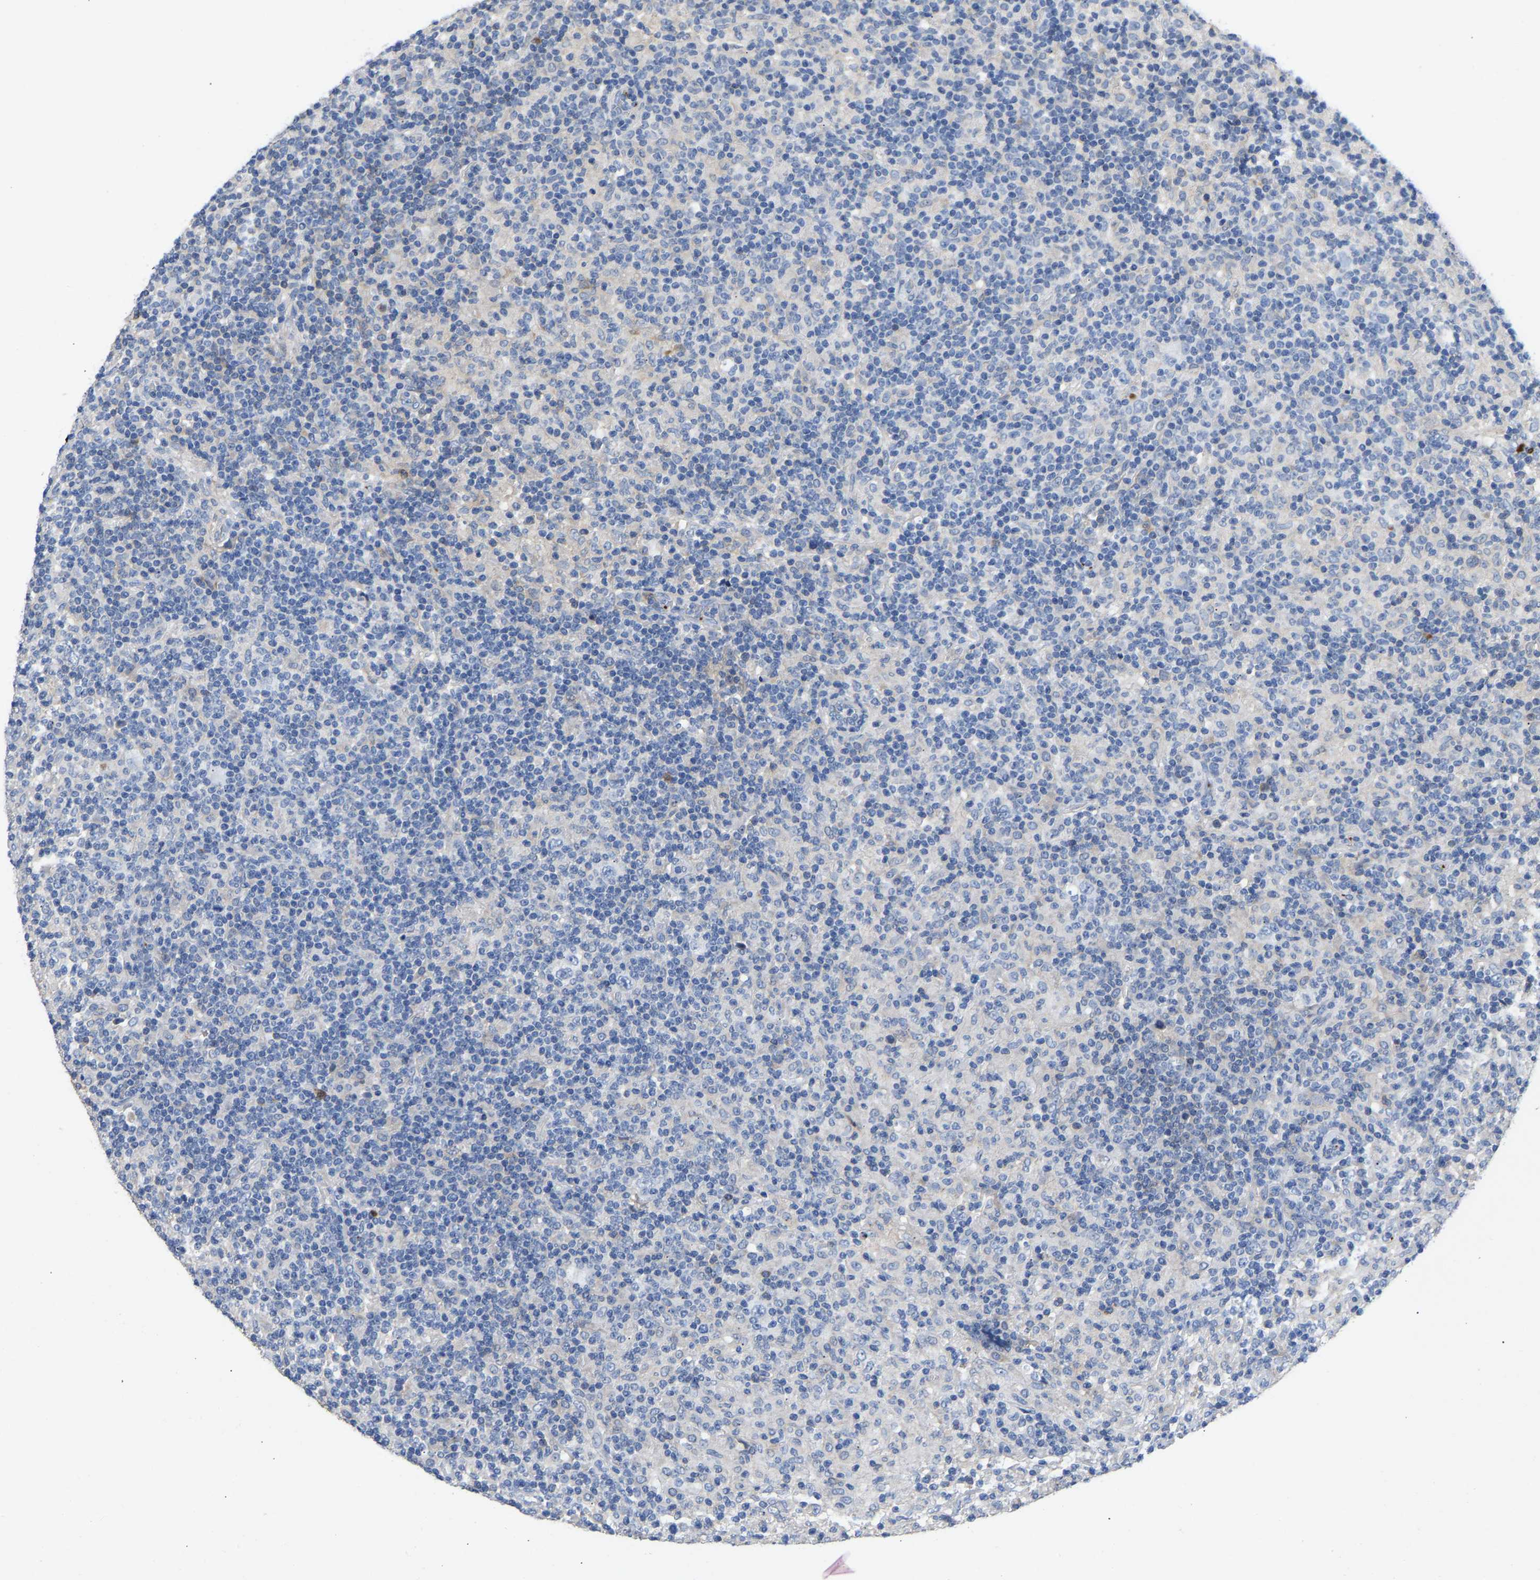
{"staining": {"intensity": "negative", "quantity": "none", "location": "none"}, "tissue": "lymphoma", "cell_type": "Tumor cells", "image_type": "cancer", "snomed": [{"axis": "morphology", "description": "Hodgkin's disease, NOS"}, {"axis": "topography", "description": "Lymph node"}], "caption": "High power microscopy micrograph of an immunohistochemistry micrograph of lymphoma, revealing no significant positivity in tumor cells.", "gene": "FGF18", "patient": {"sex": "male", "age": 70}}